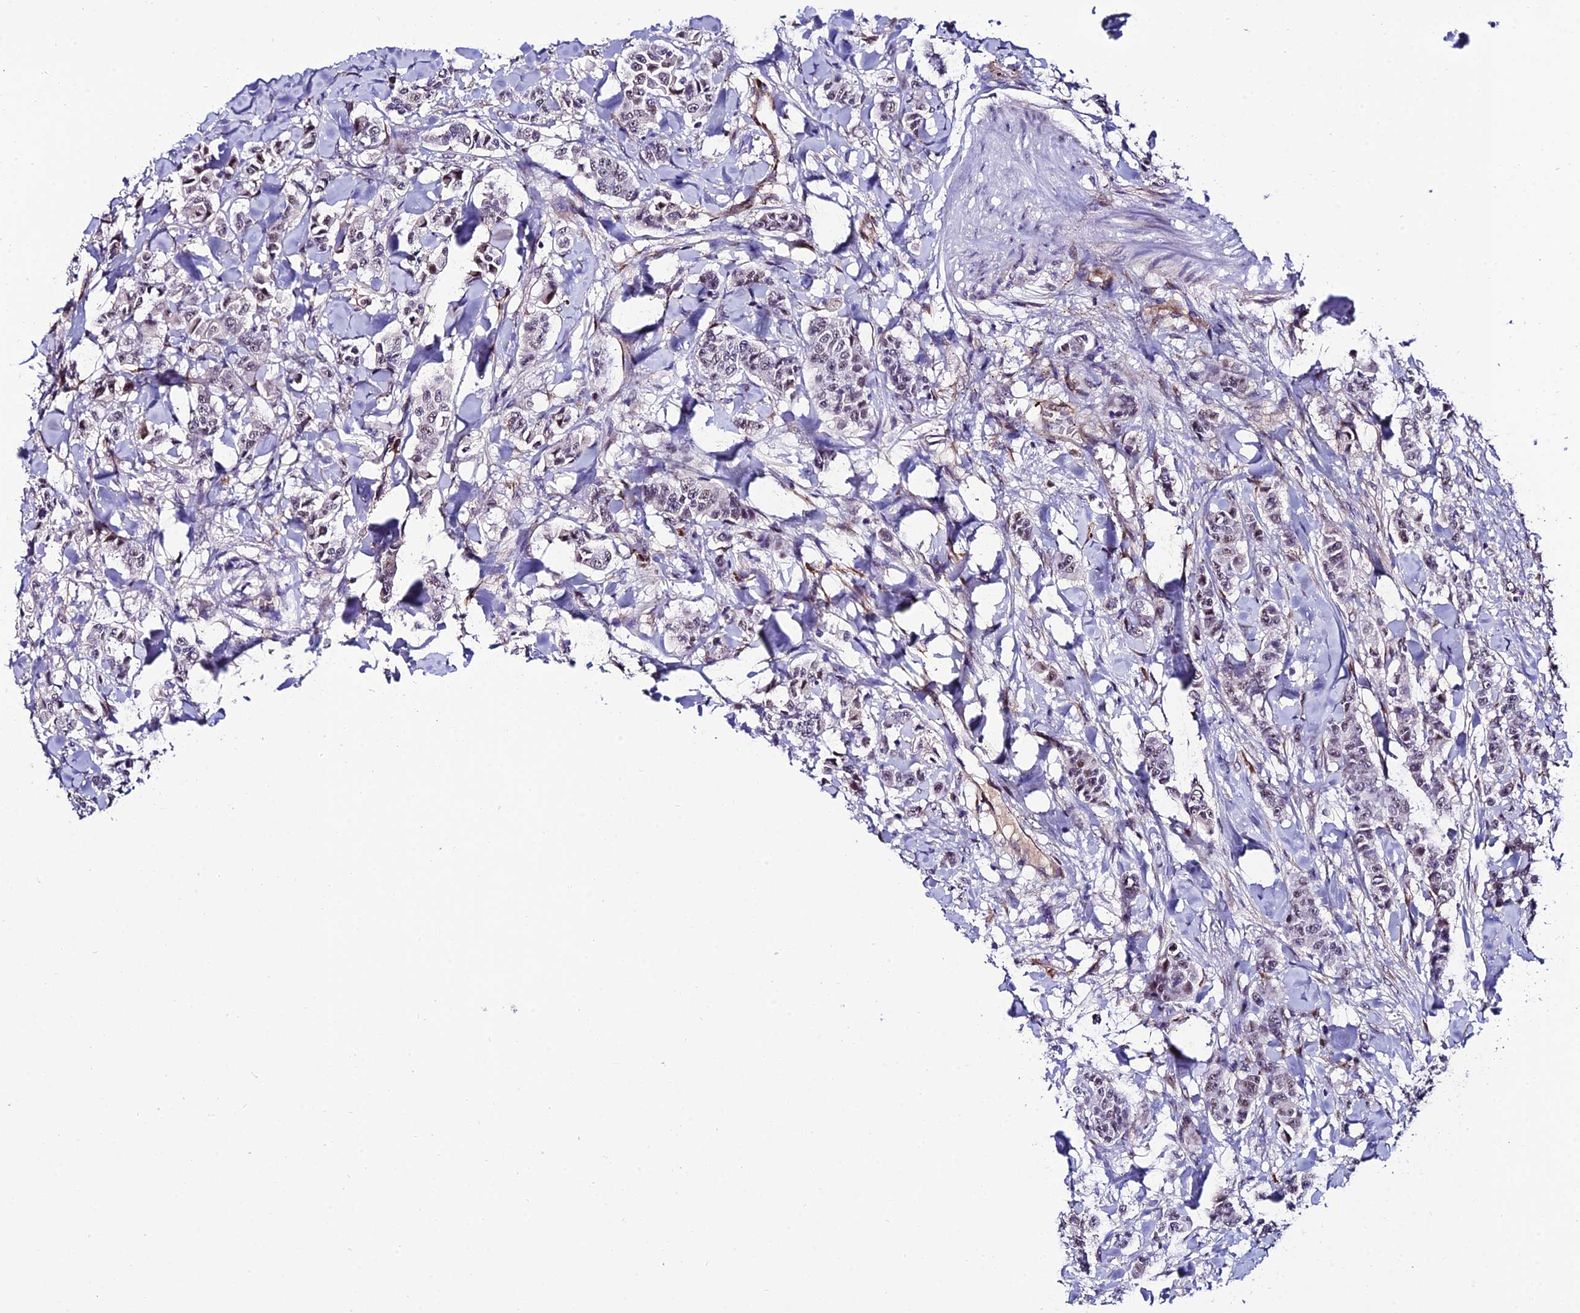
{"staining": {"intensity": "negative", "quantity": "none", "location": "none"}, "tissue": "breast cancer", "cell_type": "Tumor cells", "image_type": "cancer", "snomed": [{"axis": "morphology", "description": "Duct carcinoma"}, {"axis": "topography", "description": "Breast"}], "caption": "High power microscopy photomicrograph of an immunohistochemistry (IHC) photomicrograph of breast infiltrating ductal carcinoma, revealing no significant positivity in tumor cells.", "gene": "SYT15", "patient": {"sex": "female", "age": 40}}